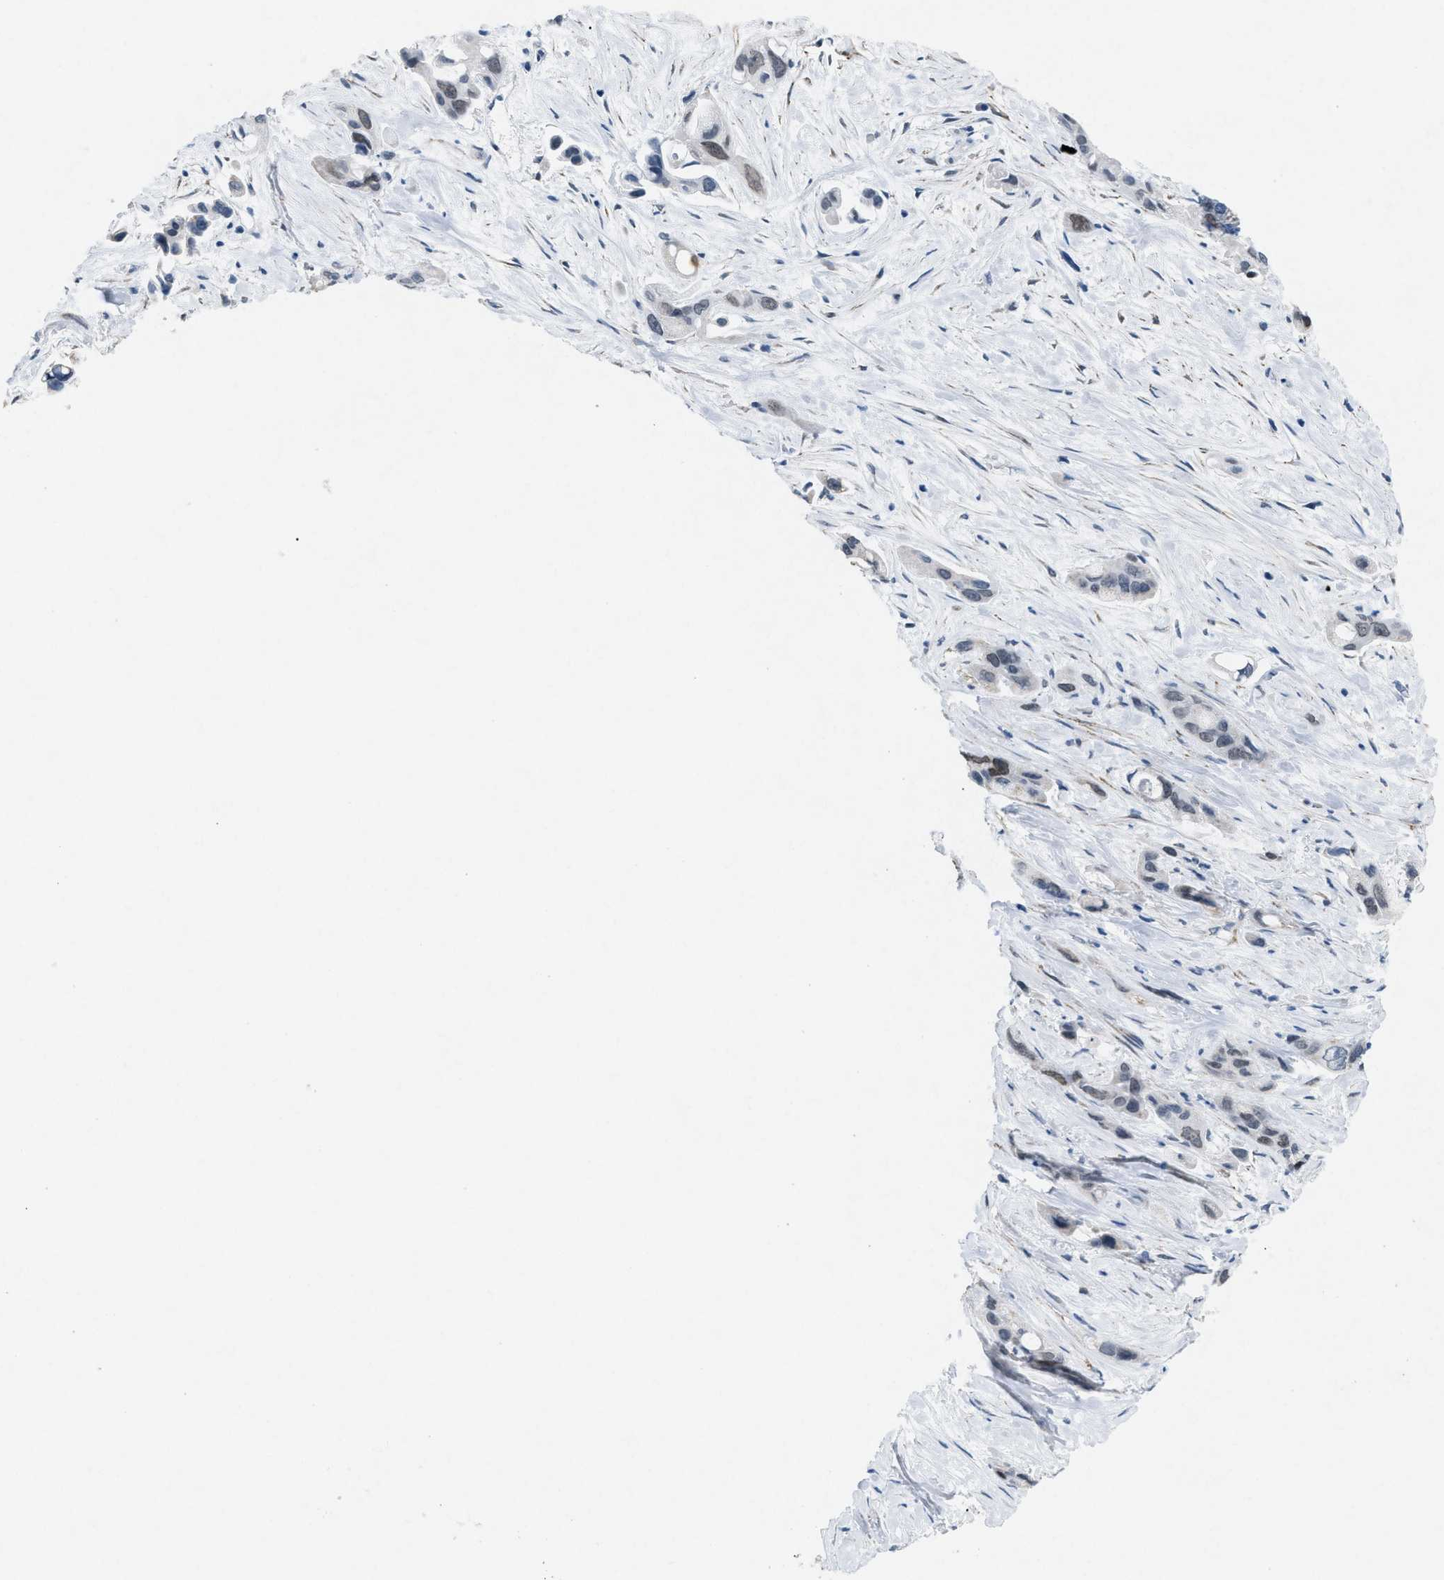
{"staining": {"intensity": "weak", "quantity": "<25%", "location": "nuclear"}, "tissue": "pancreatic cancer", "cell_type": "Tumor cells", "image_type": "cancer", "snomed": [{"axis": "morphology", "description": "Adenocarcinoma, NOS"}, {"axis": "topography", "description": "Pancreas"}], "caption": "This photomicrograph is of pancreatic adenocarcinoma stained with immunohistochemistry to label a protein in brown with the nuclei are counter-stained blue. There is no expression in tumor cells.", "gene": "TASOR", "patient": {"sex": "male", "age": 53}}